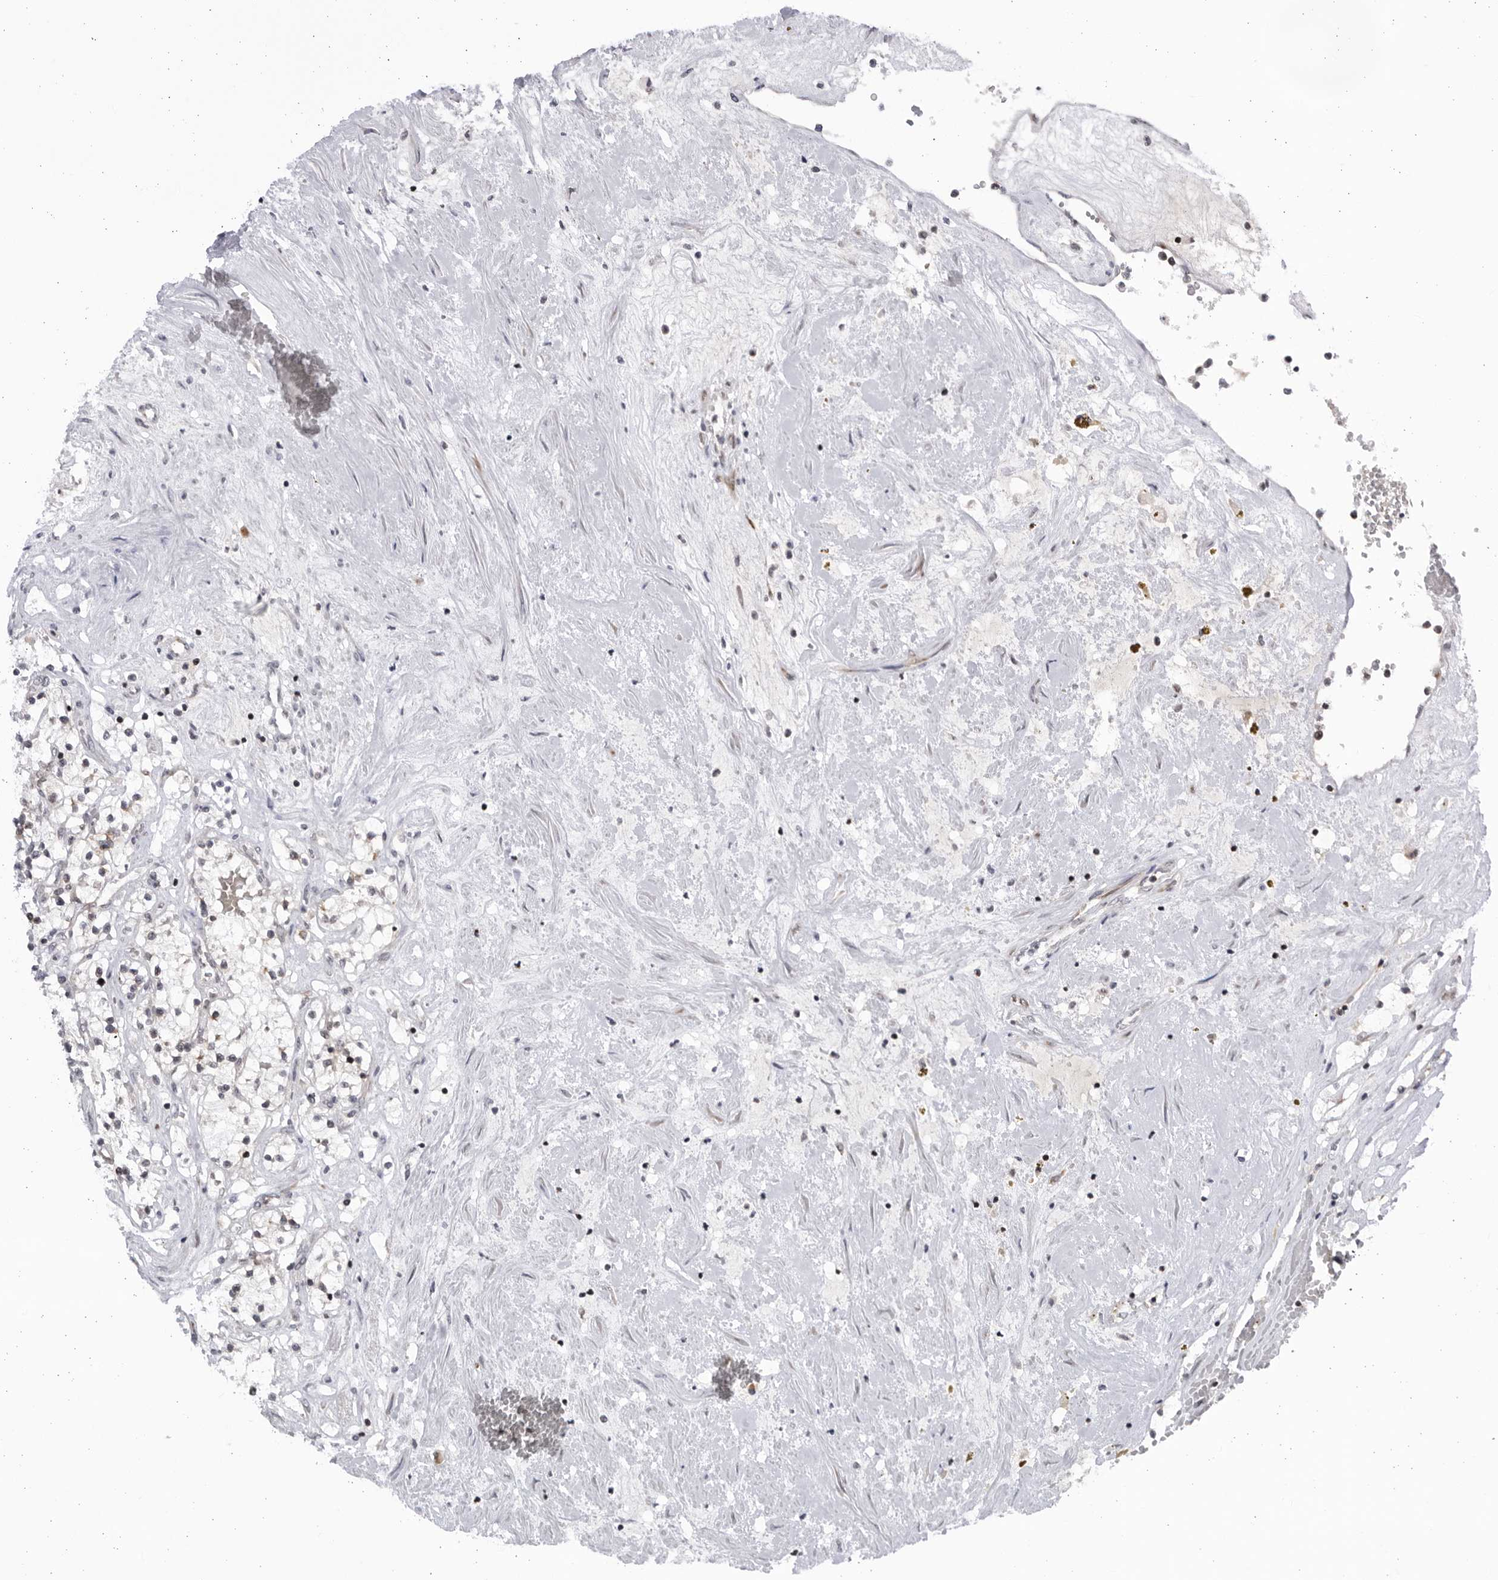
{"staining": {"intensity": "weak", "quantity": "<25%", "location": "cytoplasmic/membranous"}, "tissue": "renal cancer", "cell_type": "Tumor cells", "image_type": "cancer", "snomed": [{"axis": "morphology", "description": "Normal tissue, NOS"}, {"axis": "morphology", "description": "Adenocarcinoma, NOS"}, {"axis": "topography", "description": "Kidney"}], "caption": "Immunohistochemistry of human adenocarcinoma (renal) shows no positivity in tumor cells.", "gene": "SLC25A22", "patient": {"sex": "male", "age": 68}}